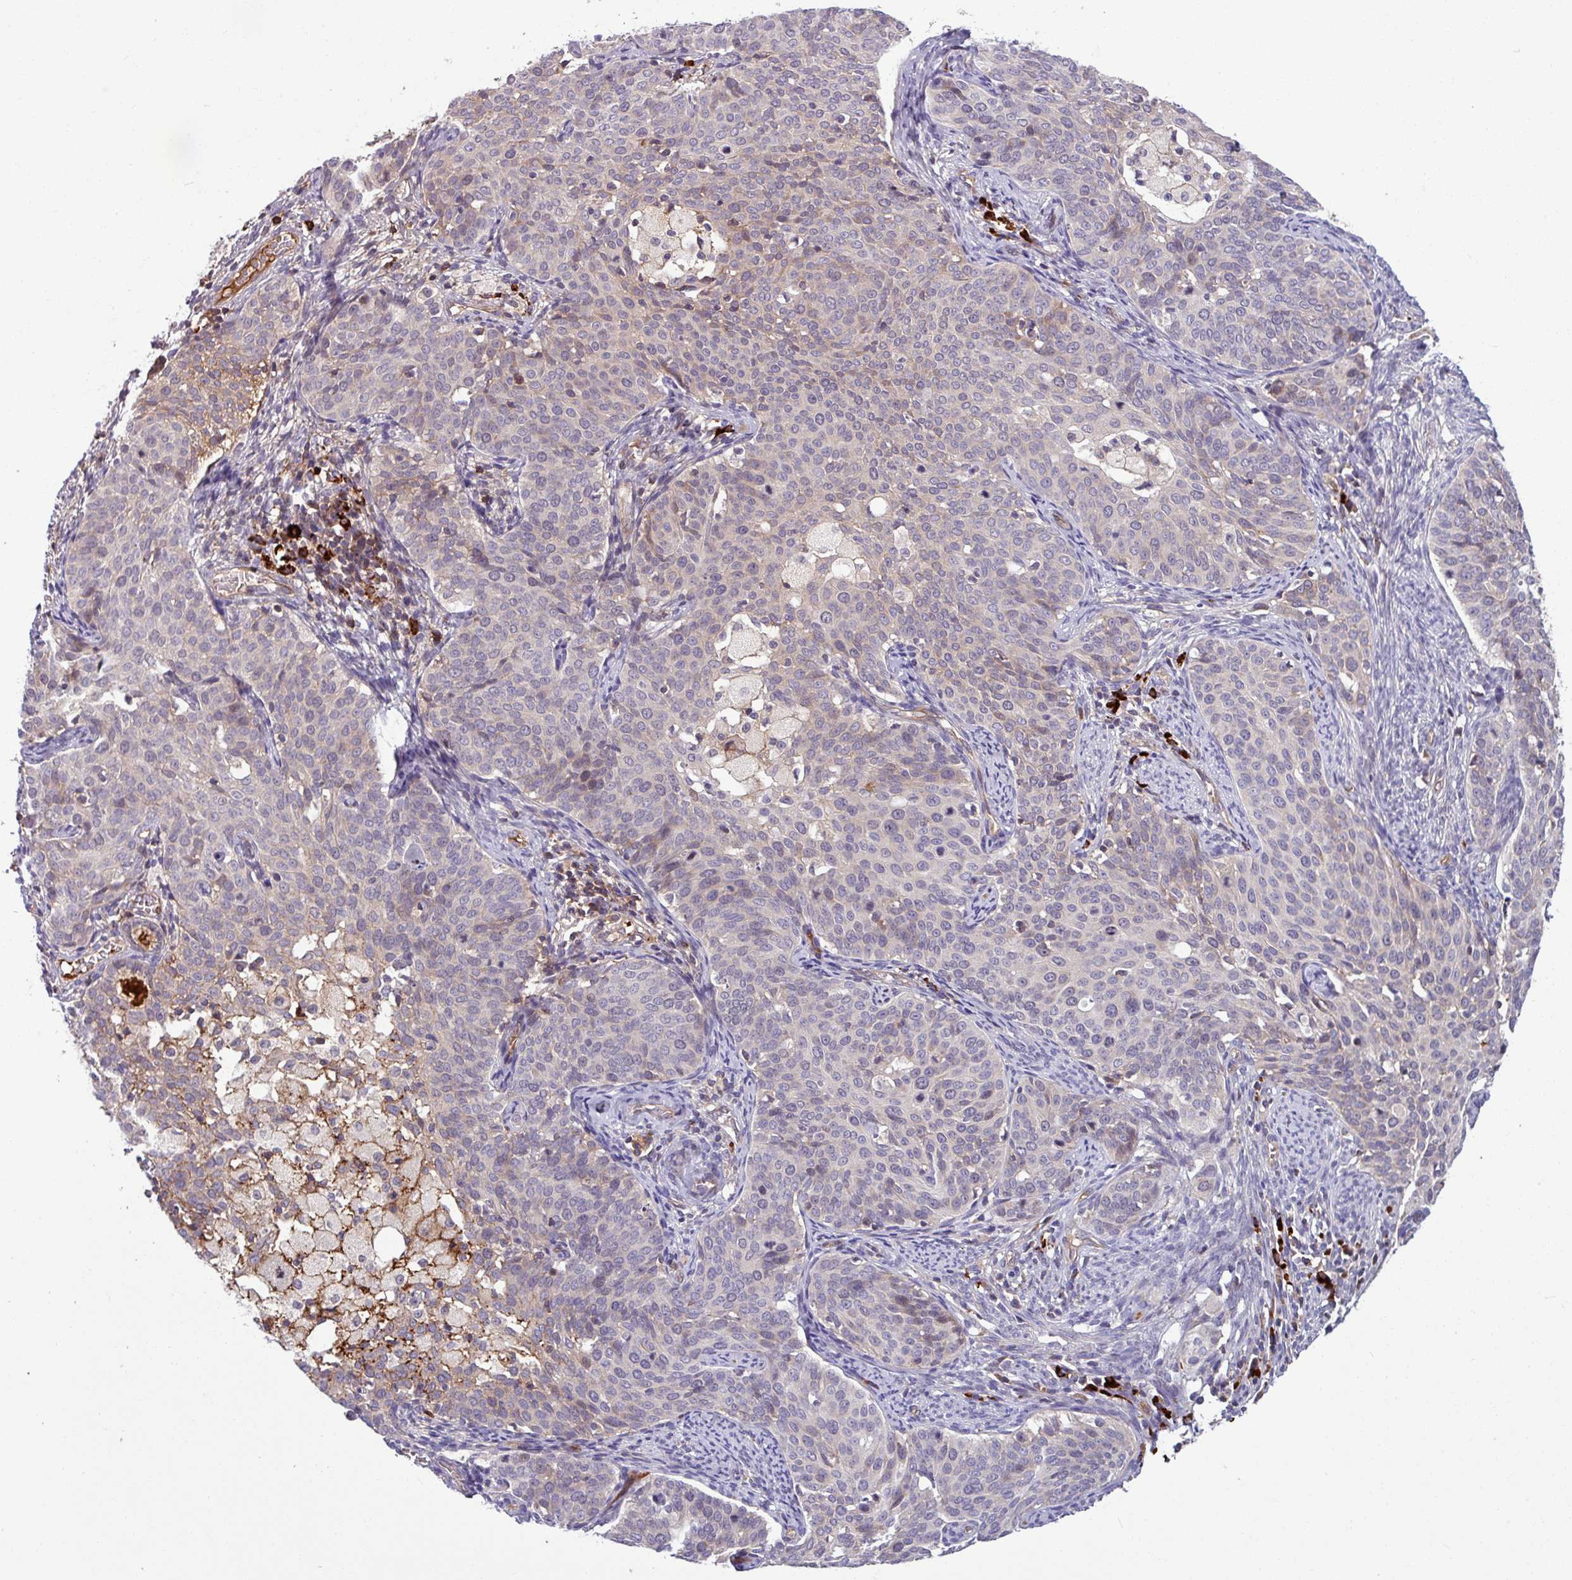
{"staining": {"intensity": "weak", "quantity": "<25%", "location": "cytoplasmic/membranous"}, "tissue": "cervical cancer", "cell_type": "Tumor cells", "image_type": "cancer", "snomed": [{"axis": "morphology", "description": "Squamous cell carcinoma, NOS"}, {"axis": "topography", "description": "Cervix"}], "caption": "A histopathology image of human cervical cancer is negative for staining in tumor cells.", "gene": "B4GALNT4", "patient": {"sex": "female", "age": 44}}